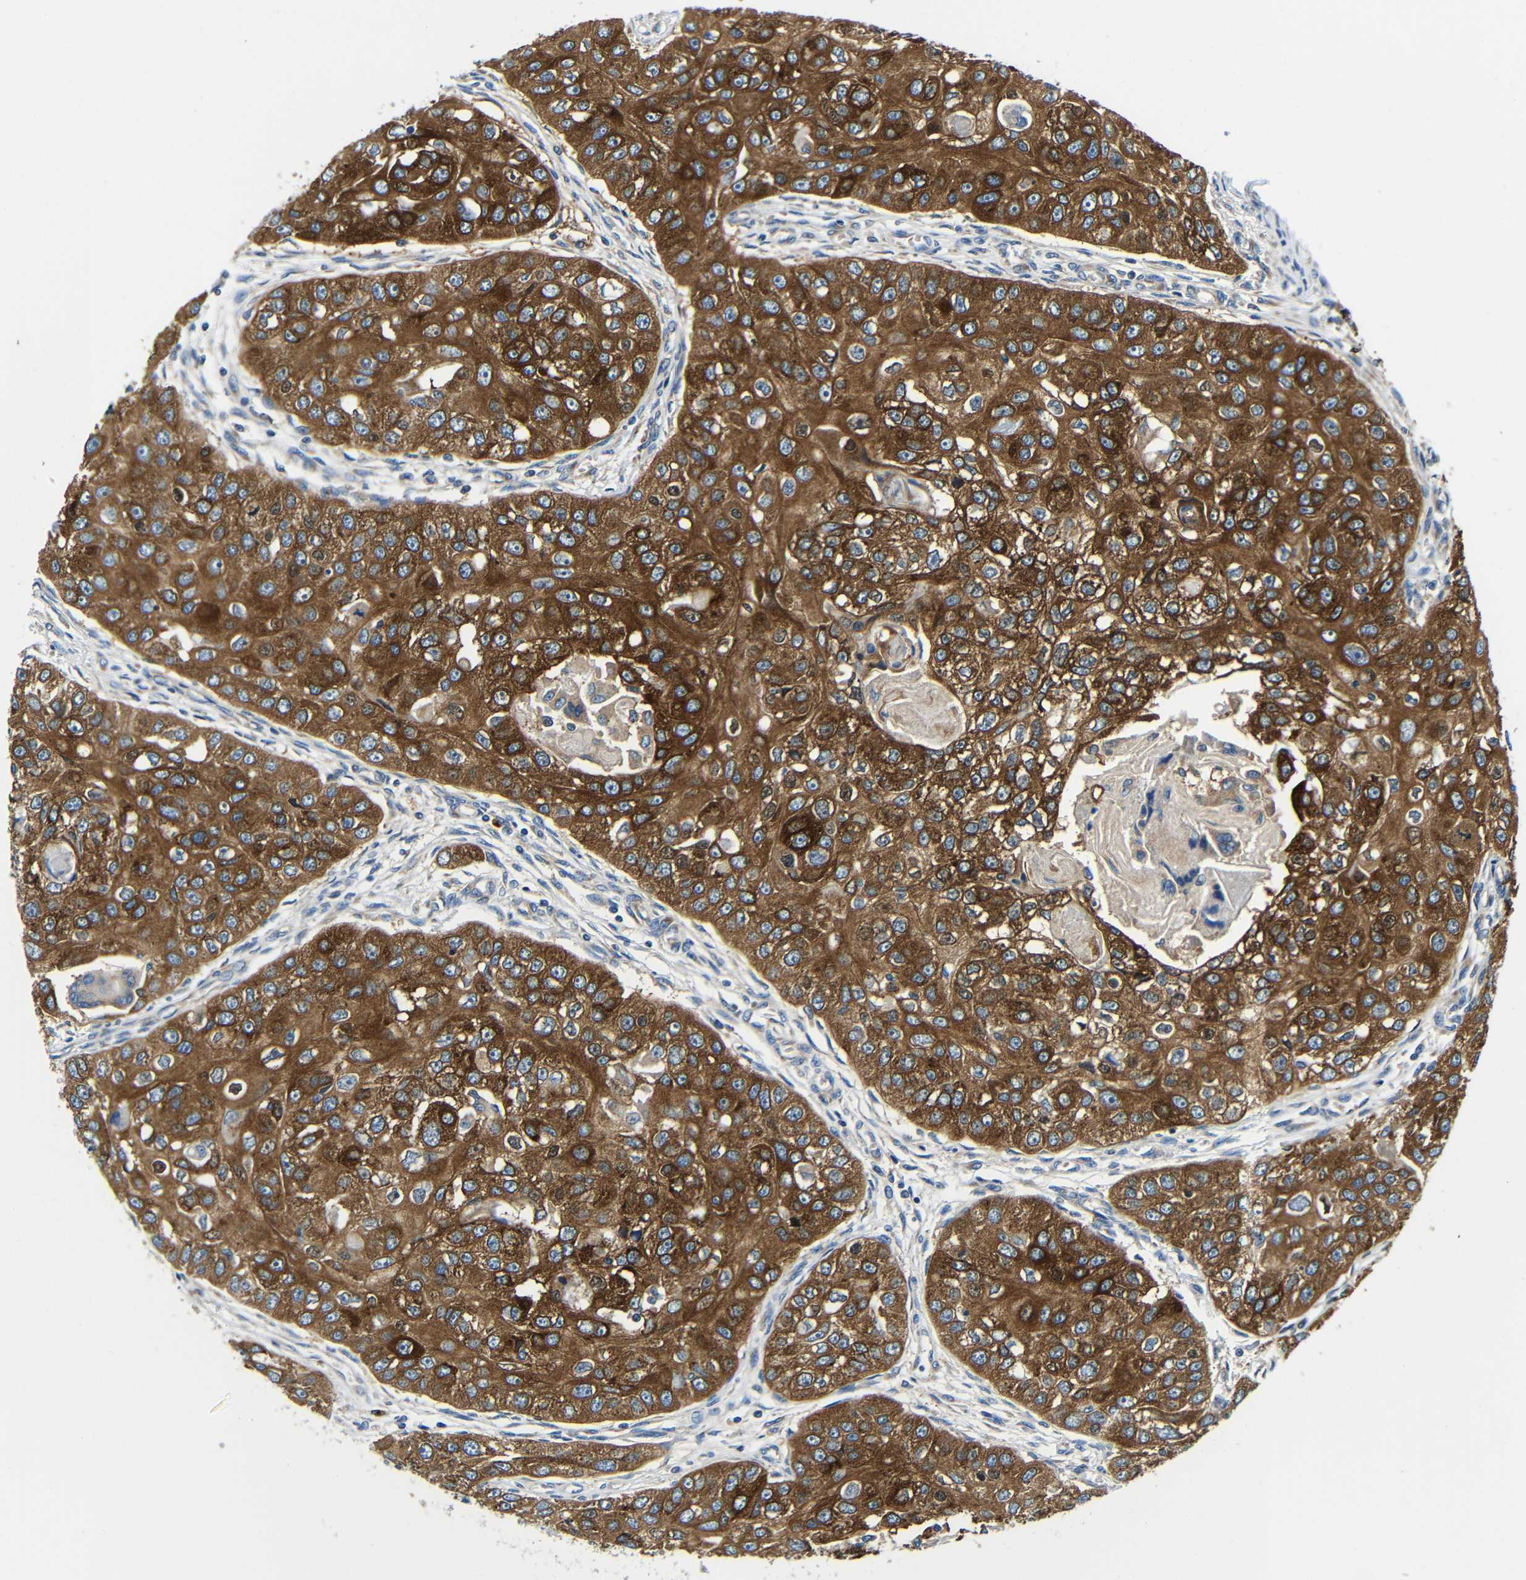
{"staining": {"intensity": "moderate", "quantity": ">75%", "location": "cytoplasmic/membranous"}, "tissue": "head and neck cancer", "cell_type": "Tumor cells", "image_type": "cancer", "snomed": [{"axis": "morphology", "description": "Normal tissue, NOS"}, {"axis": "morphology", "description": "Squamous cell carcinoma, NOS"}, {"axis": "topography", "description": "Skeletal muscle"}, {"axis": "topography", "description": "Head-Neck"}], "caption": "Immunohistochemical staining of head and neck cancer demonstrates medium levels of moderate cytoplasmic/membranous expression in approximately >75% of tumor cells.", "gene": "USO1", "patient": {"sex": "male", "age": 51}}